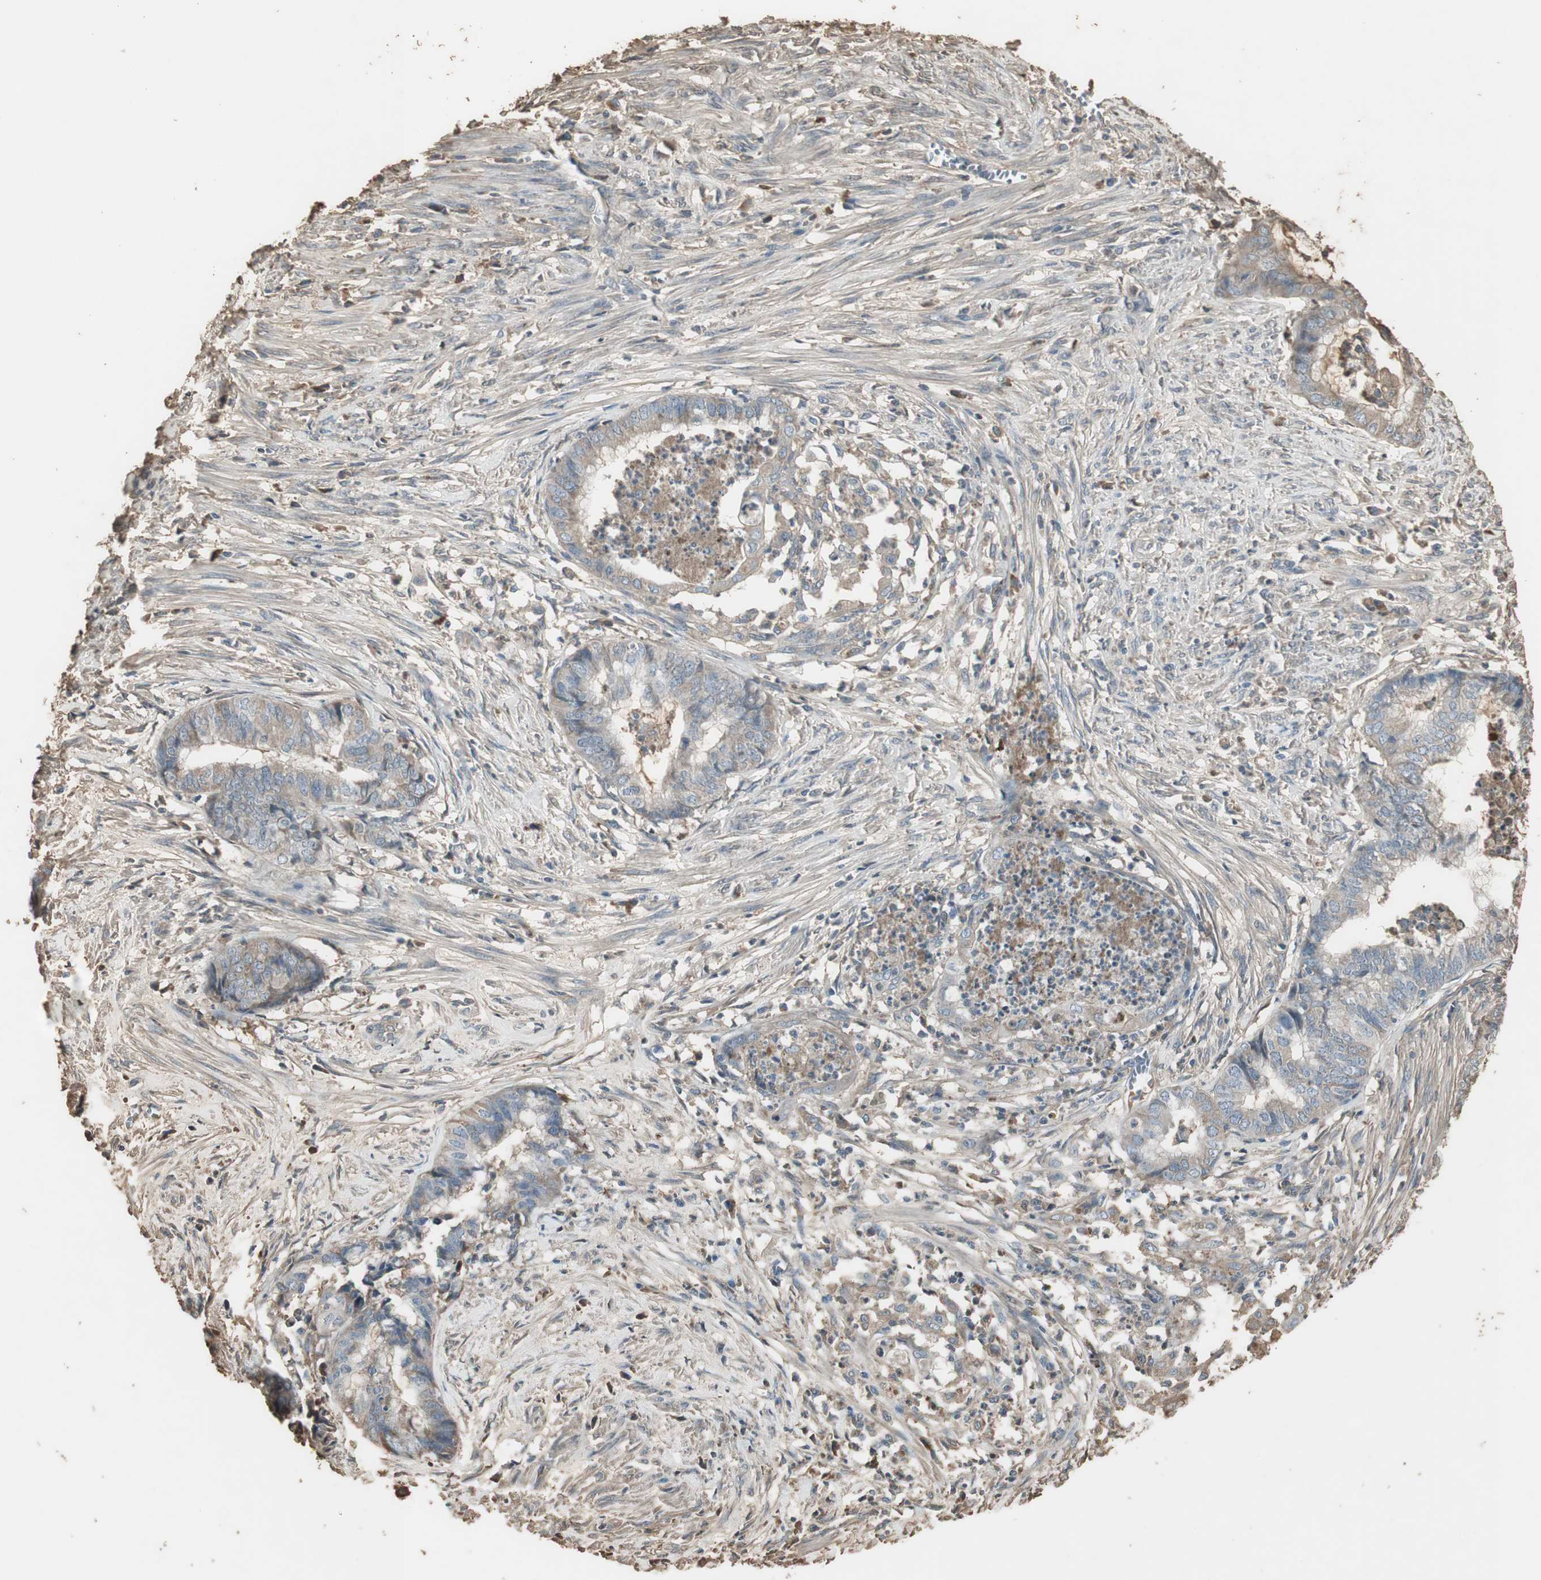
{"staining": {"intensity": "negative", "quantity": "none", "location": "none"}, "tissue": "endometrial cancer", "cell_type": "Tumor cells", "image_type": "cancer", "snomed": [{"axis": "morphology", "description": "Necrosis, NOS"}, {"axis": "morphology", "description": "Adenocarcinoma, NOS"}, {"axis": "topography", "description": "Endometrium"}], "caption": "Histopathology image shows no significant protein positivity in tumor cells of adenocarcinoma (endometrial). (Immunohistochemistry, brightfield microscopy, high magnification).", "gene": "MMP14", "patient": {"sex": "female", "age": 79}}